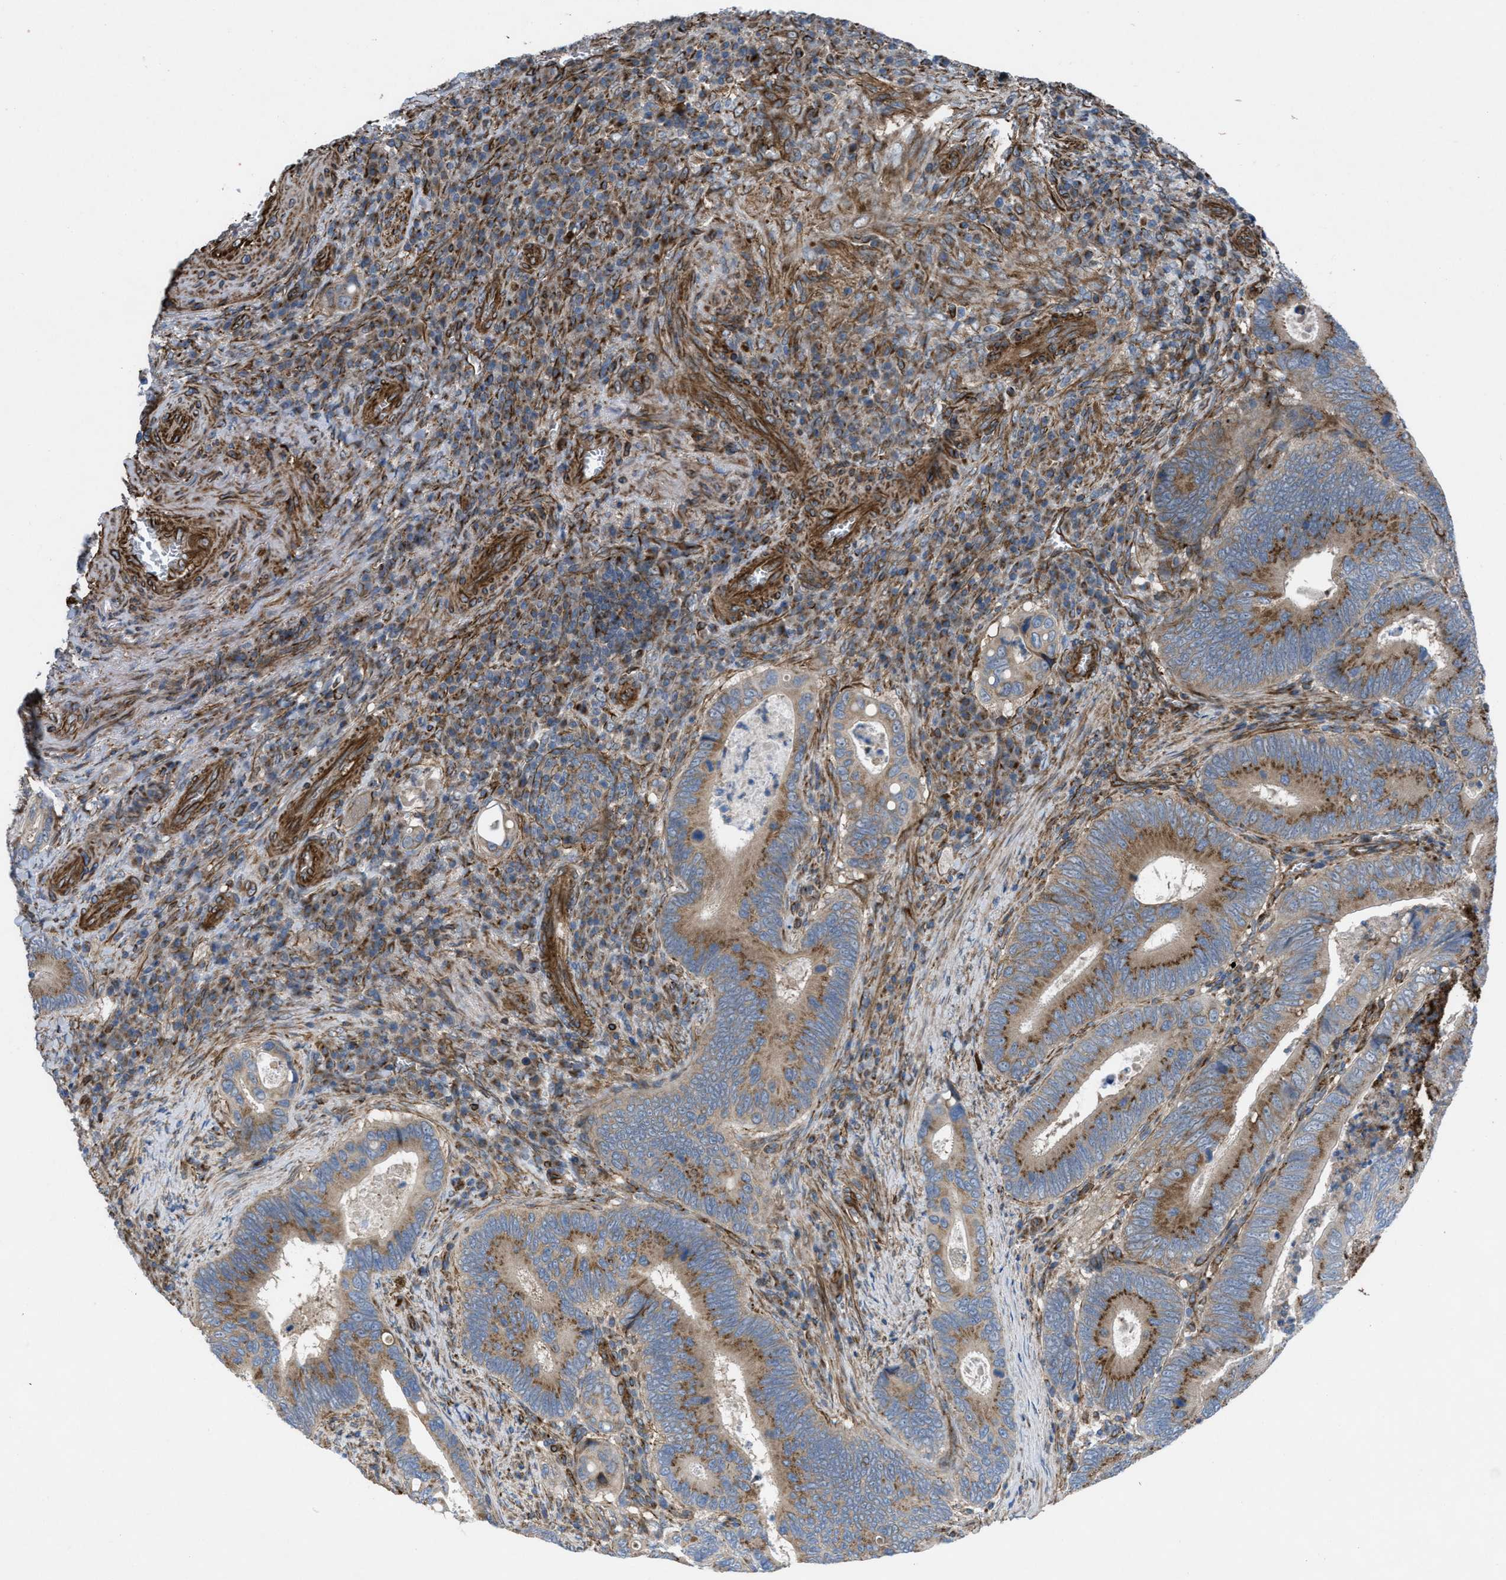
{"staining": {"intensity": "moderate", "quantity": ">75%", "location": "cytoplasmic/membranous"}, "tissue": "colorectal cancer", "cell_type": "Tumor cells", "image_type": "cancer", "snomed": [{"axis": "morphology", "description": "Inflammation, NOS"}, {"axis": "morphology", "description": "Adenocarcinoma, NOS"}, {"axis": "topography", "description": "Colon"}], "caption": "Protein positivity by immunohistochemistry demonstrates moderate cytoplasmic/membranous positivity in about >75% of tumor cells in colorectal adenocarcinoma.", "gene": "SLC6A9", "patient": {"sex": "male", "age": 72}}